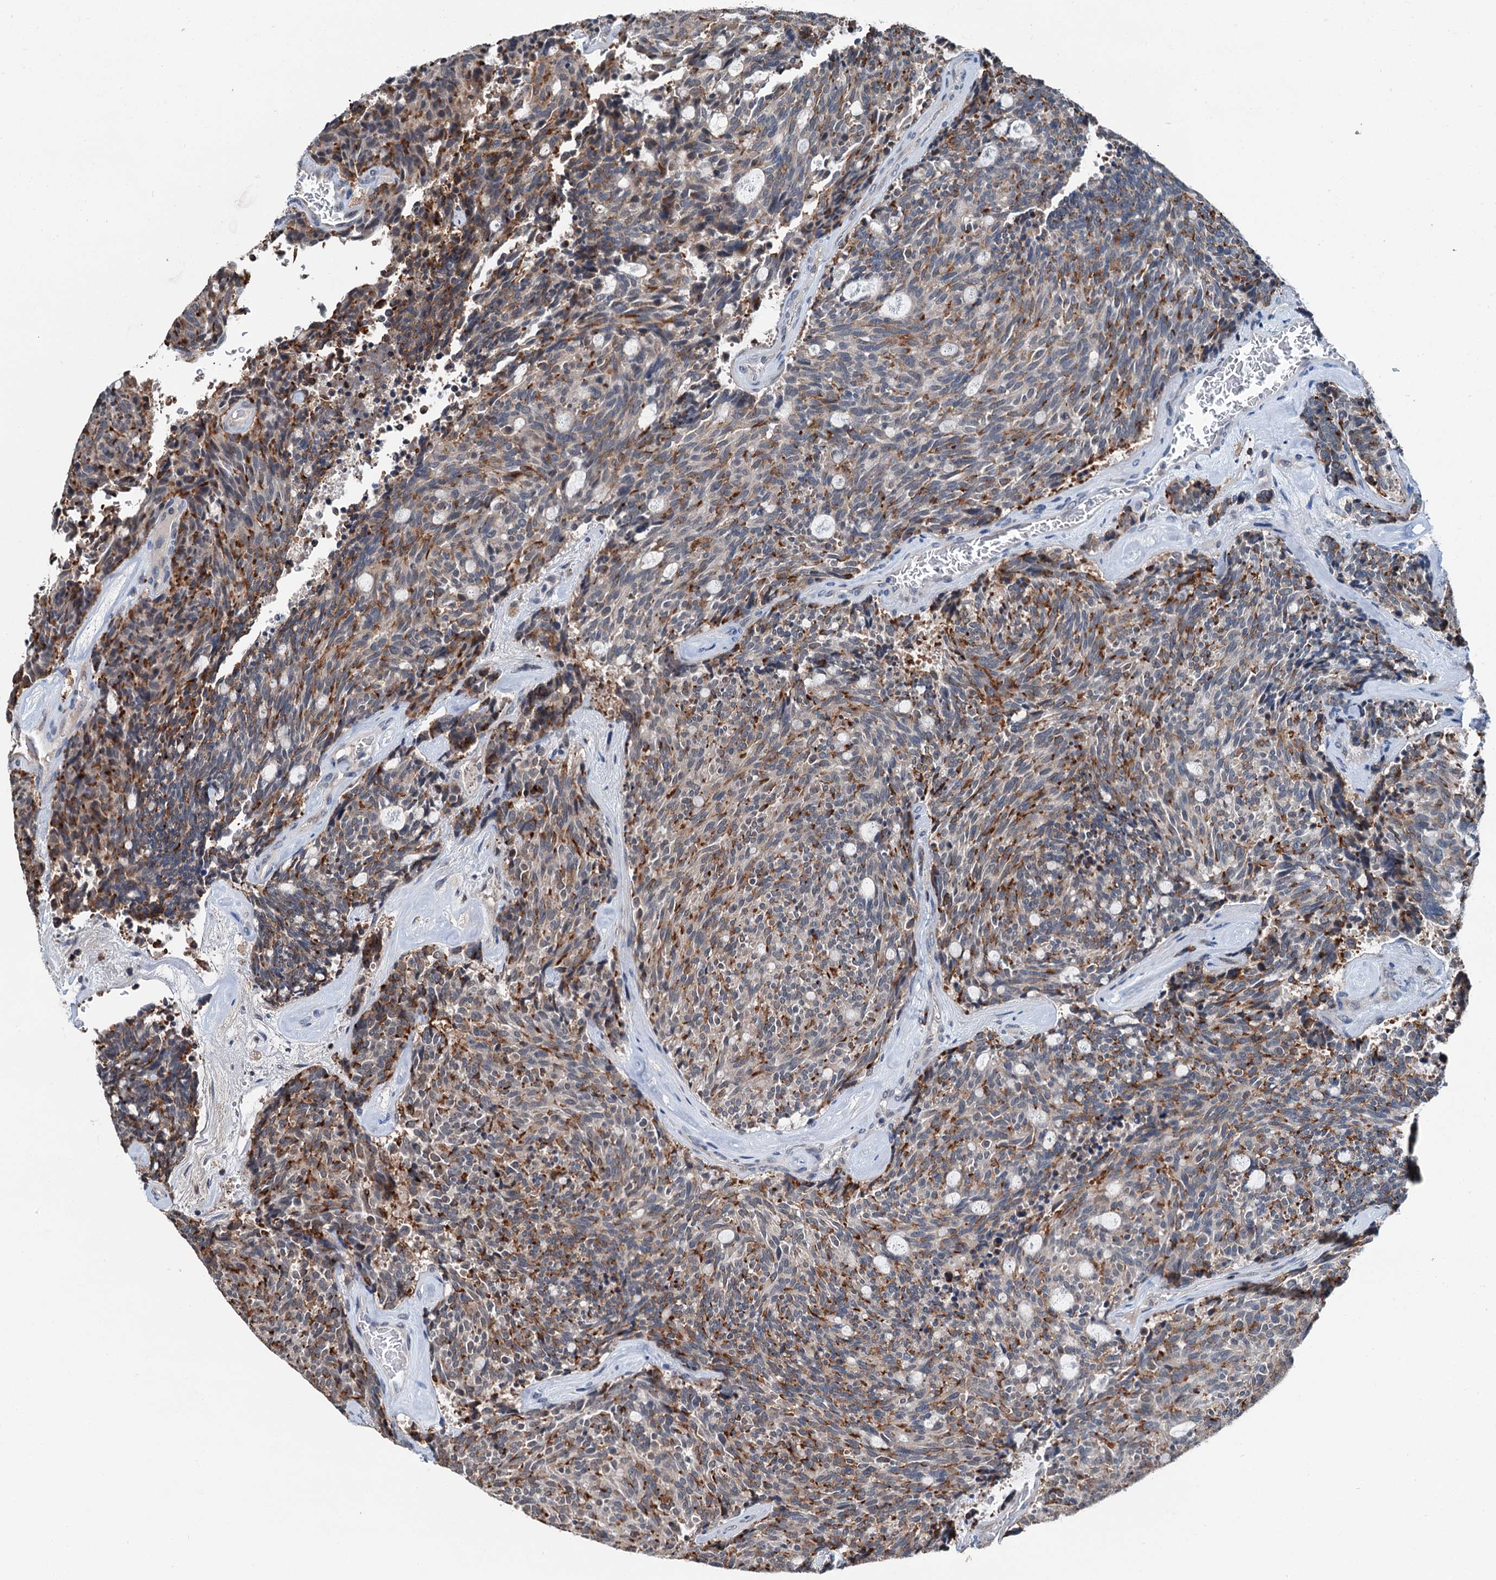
{"staining": {"intensity": "moderate", "quantity": "25%-75%", "location": "cytoplasmic/membranous"}, "tissue": "carcinoid", "cell_type": "Tumor cells", "image_type": "cancer", "snomed": [{"axis": "morphology", "description": "Carcinoid, malignant, NOS"}, {"axis": "topography", "description": "Pancreas"}], "caption": "Protein analysis of carcinoid tissue reveals moderate cytoplasmic/membranous staining in about 25%-75% of tumor cells. (Brightfield microscopy of DAB IHC at high magnification).", "gene": "SHLD1", "patient": {"sex": "female", "age": 54}}